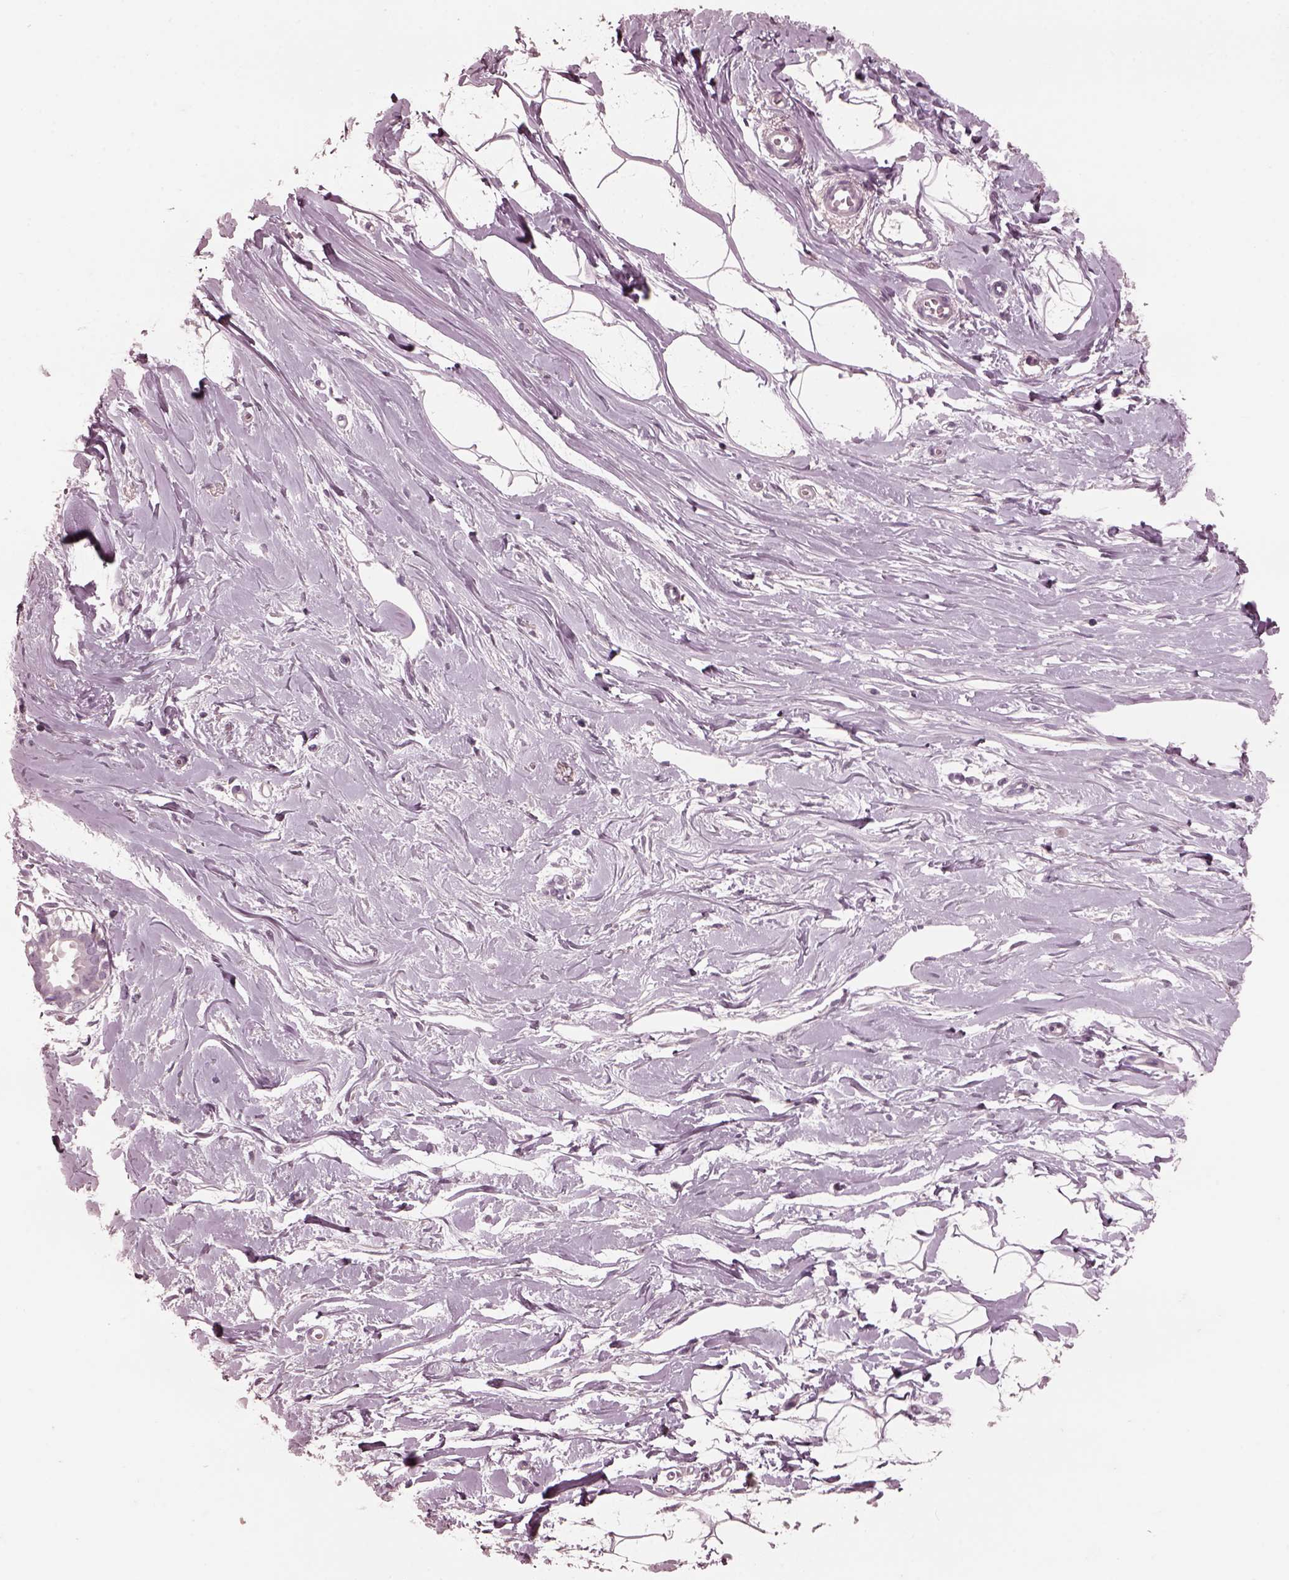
{"staining": {"intensity": "negative", "quantity": "none", "location": "none"}, "tissue": "breast", "cell_type": "Adipocytes", "image_type": "normal", "snomed": [{"axis": "morphology", "description": "Normal tissue, NOS"}, {"axis": "topography", "description": "Breast"}], "caption": "Unremarkable breast was stained to show a protein in brown. There is no significant positivity in adipocytes. (Immunohistochemistry (ihc), brightfield microscopy, high magnification).", "gene": "CGA", "patient": {"sex": "female", "age": 49}}